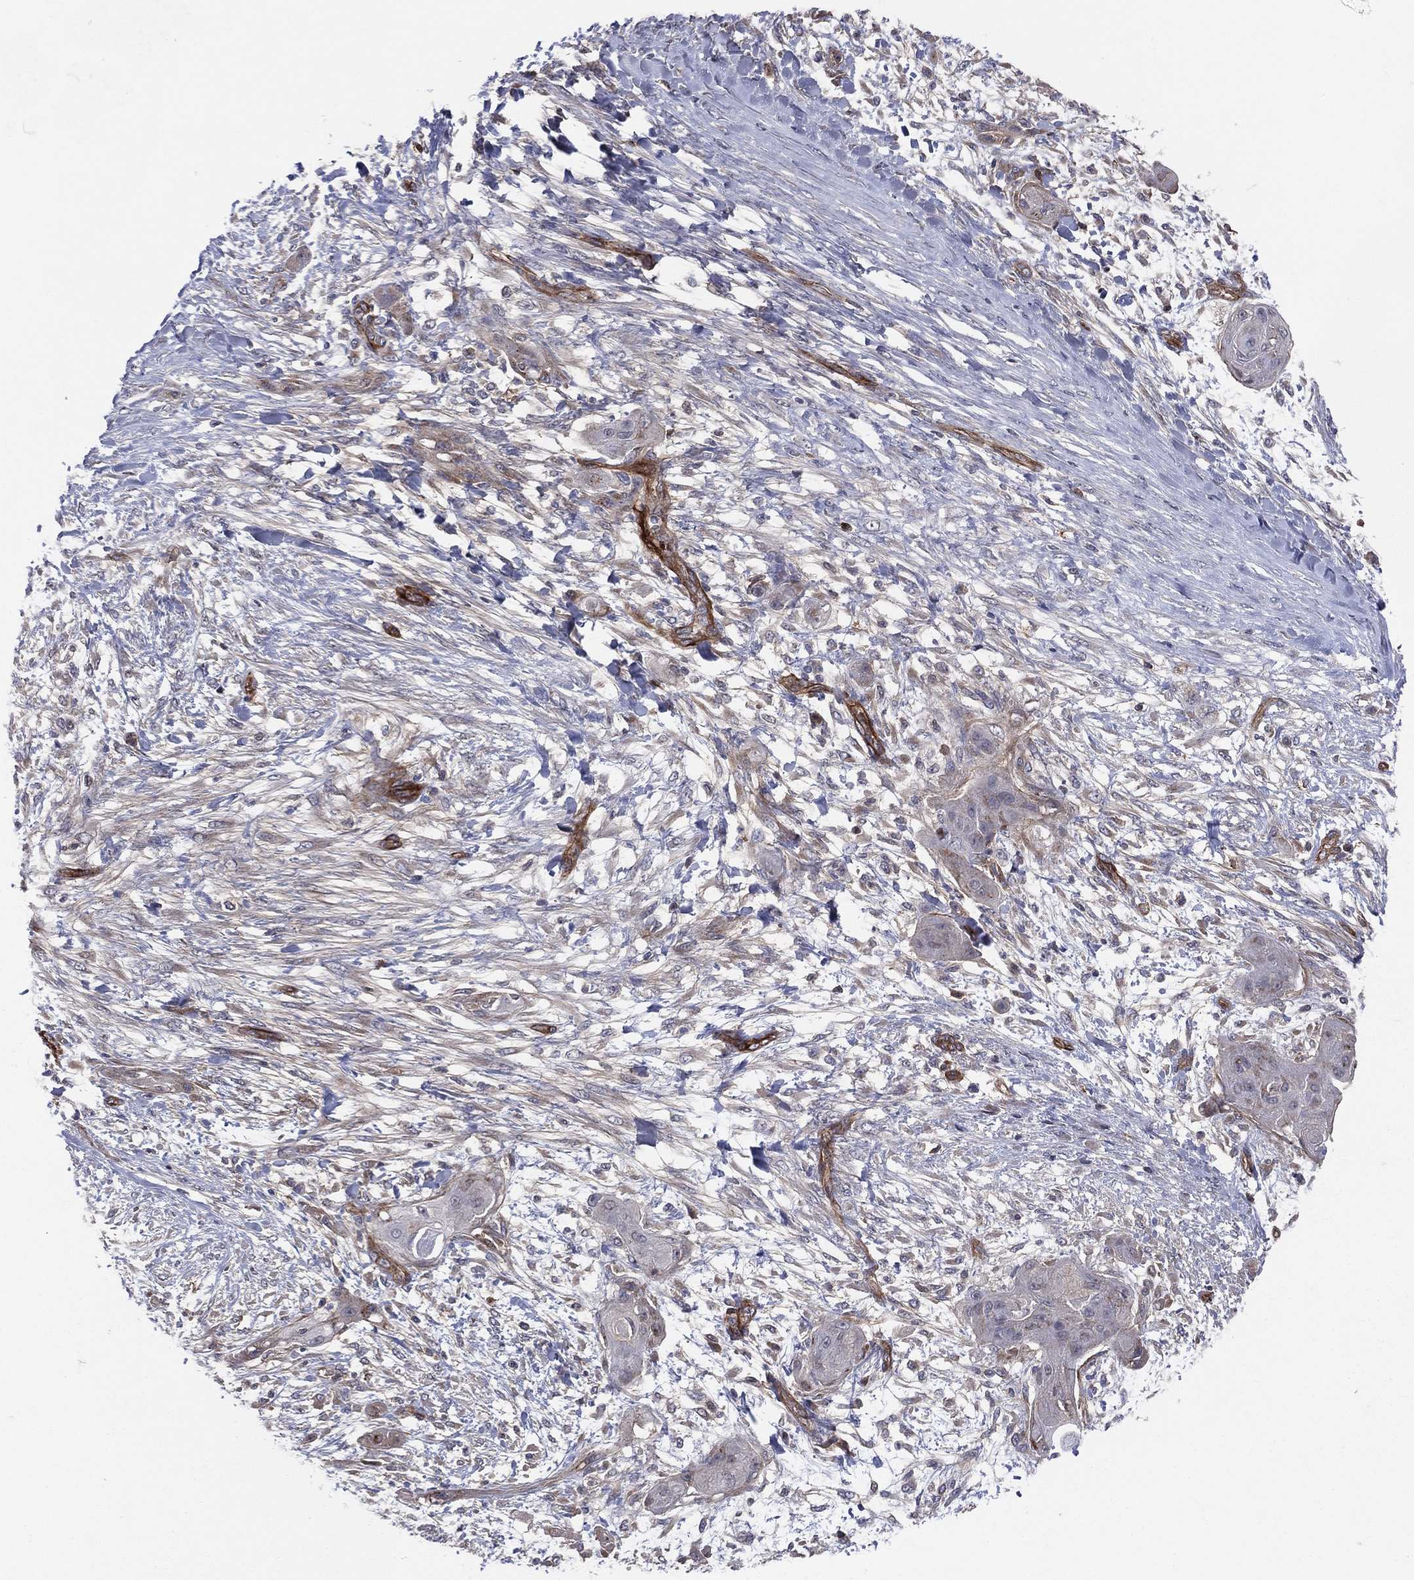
{"staining": {"intensity": "negative", "quantity": "none", "location": "none"}, "tissue": "skin cancer", "cell_type": "Tumor cells", "image_type": "cancer", "snomed": [{"axis": "morphology", "description": "Squamous cell carcinoma, NOS"}, {"axis": "topography", "description": "Skin"}], "caption": "Histopathology image shows no significant protein positivity in tumor cells of skin cancer (squamous cell carcinoma).", "gene": "ENTPD1", "patient": {"sex": "male", "age": 62}}